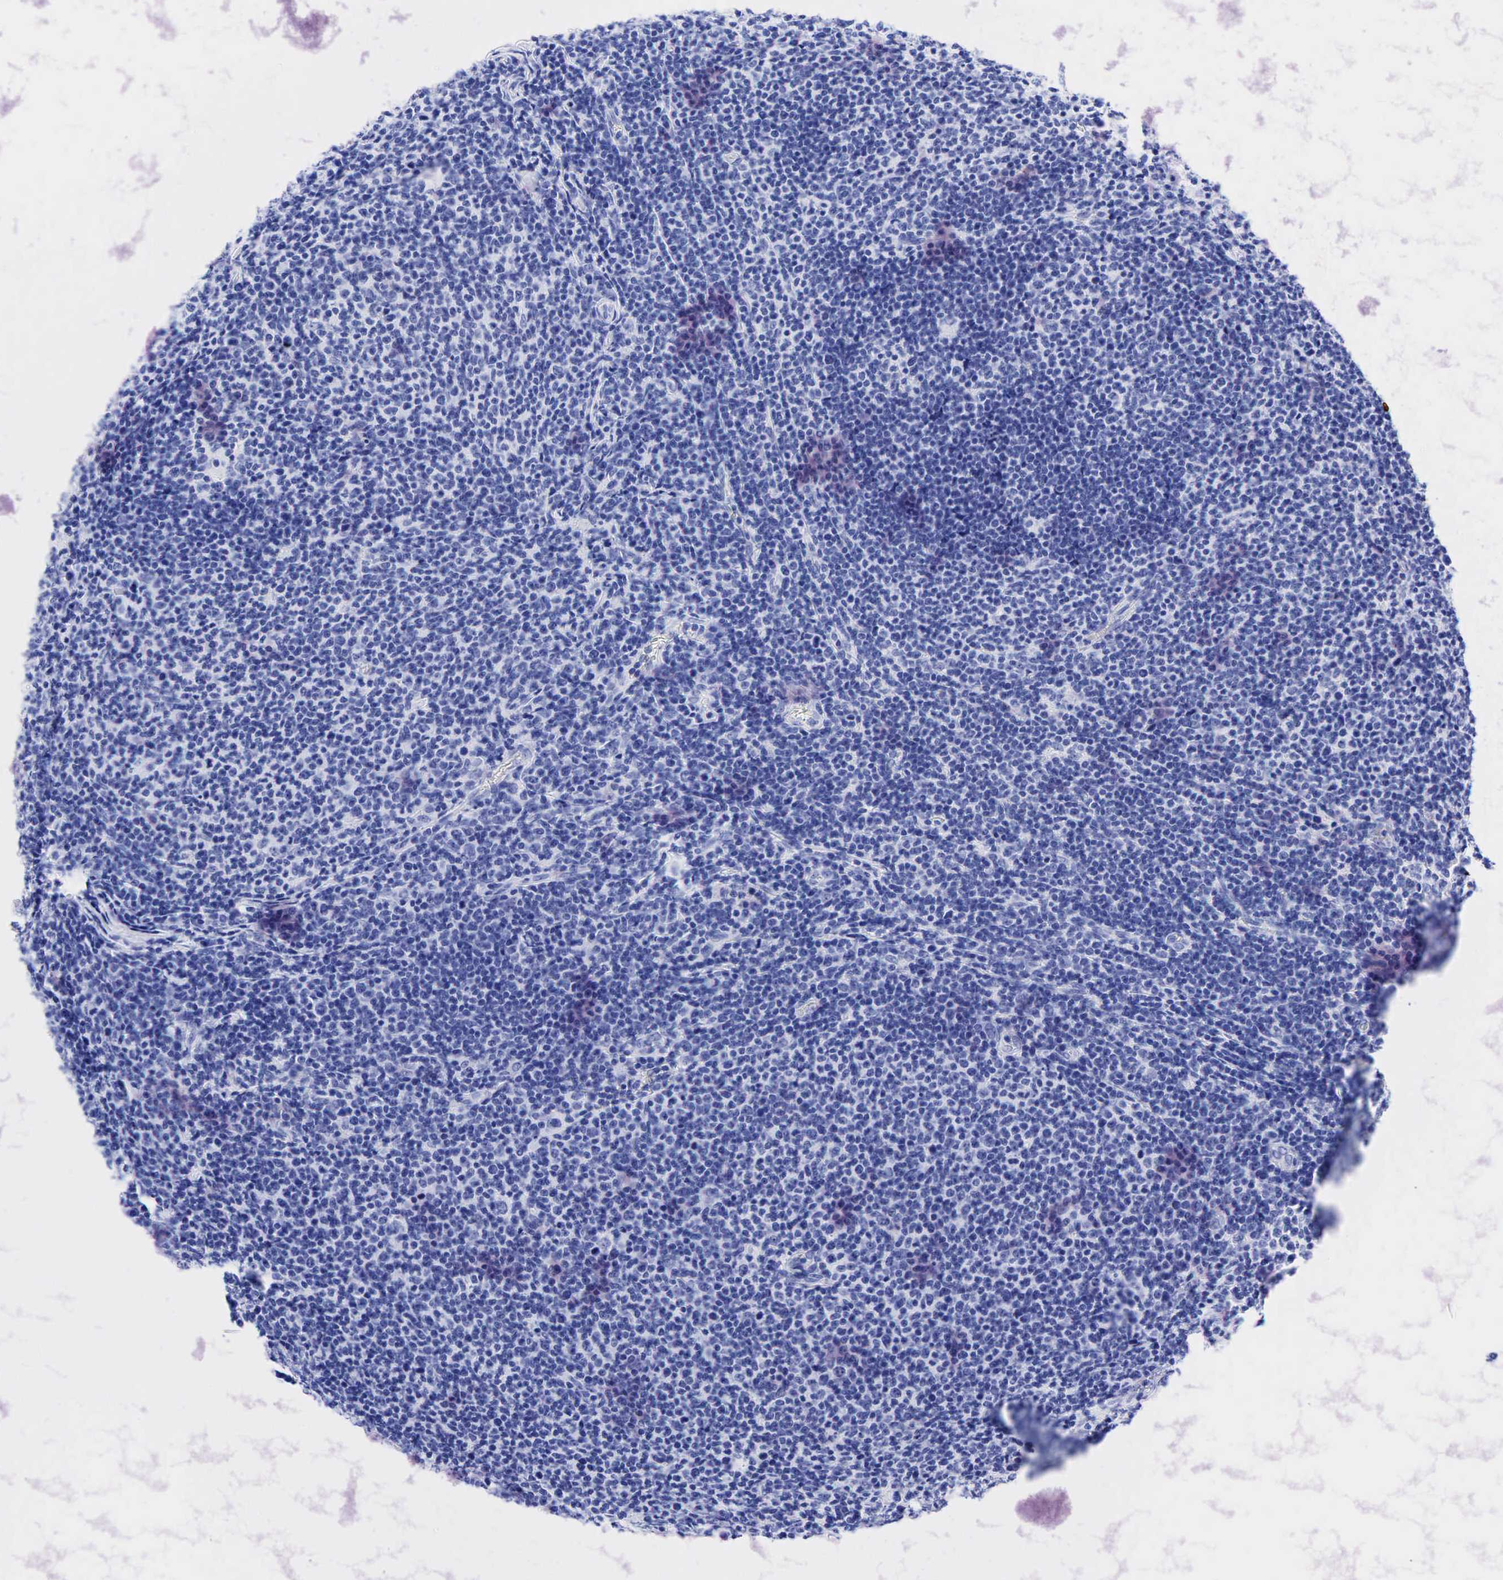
{"staining": {"intensity": "negative", "quantity": "none", "location": "none"}, "tissue": "lymphoma", "cell_type": "Tumor cells", "image_type": "cancer", "snomed": [{"axis": "morphology", "description": "Malignant lymphoma, non-Hodgkin's type, Low grade"}, {"axis": "topography", "description": "Lymph node"}], "caption": "Immunohistochemistry photomicrograph of lymphoma stained for a protein (brown), which reveals no staining in tumor cells. Nuclei are stained in blue.", "gene": "KRT19", "patient": {"sex": "male", "age": 74}}